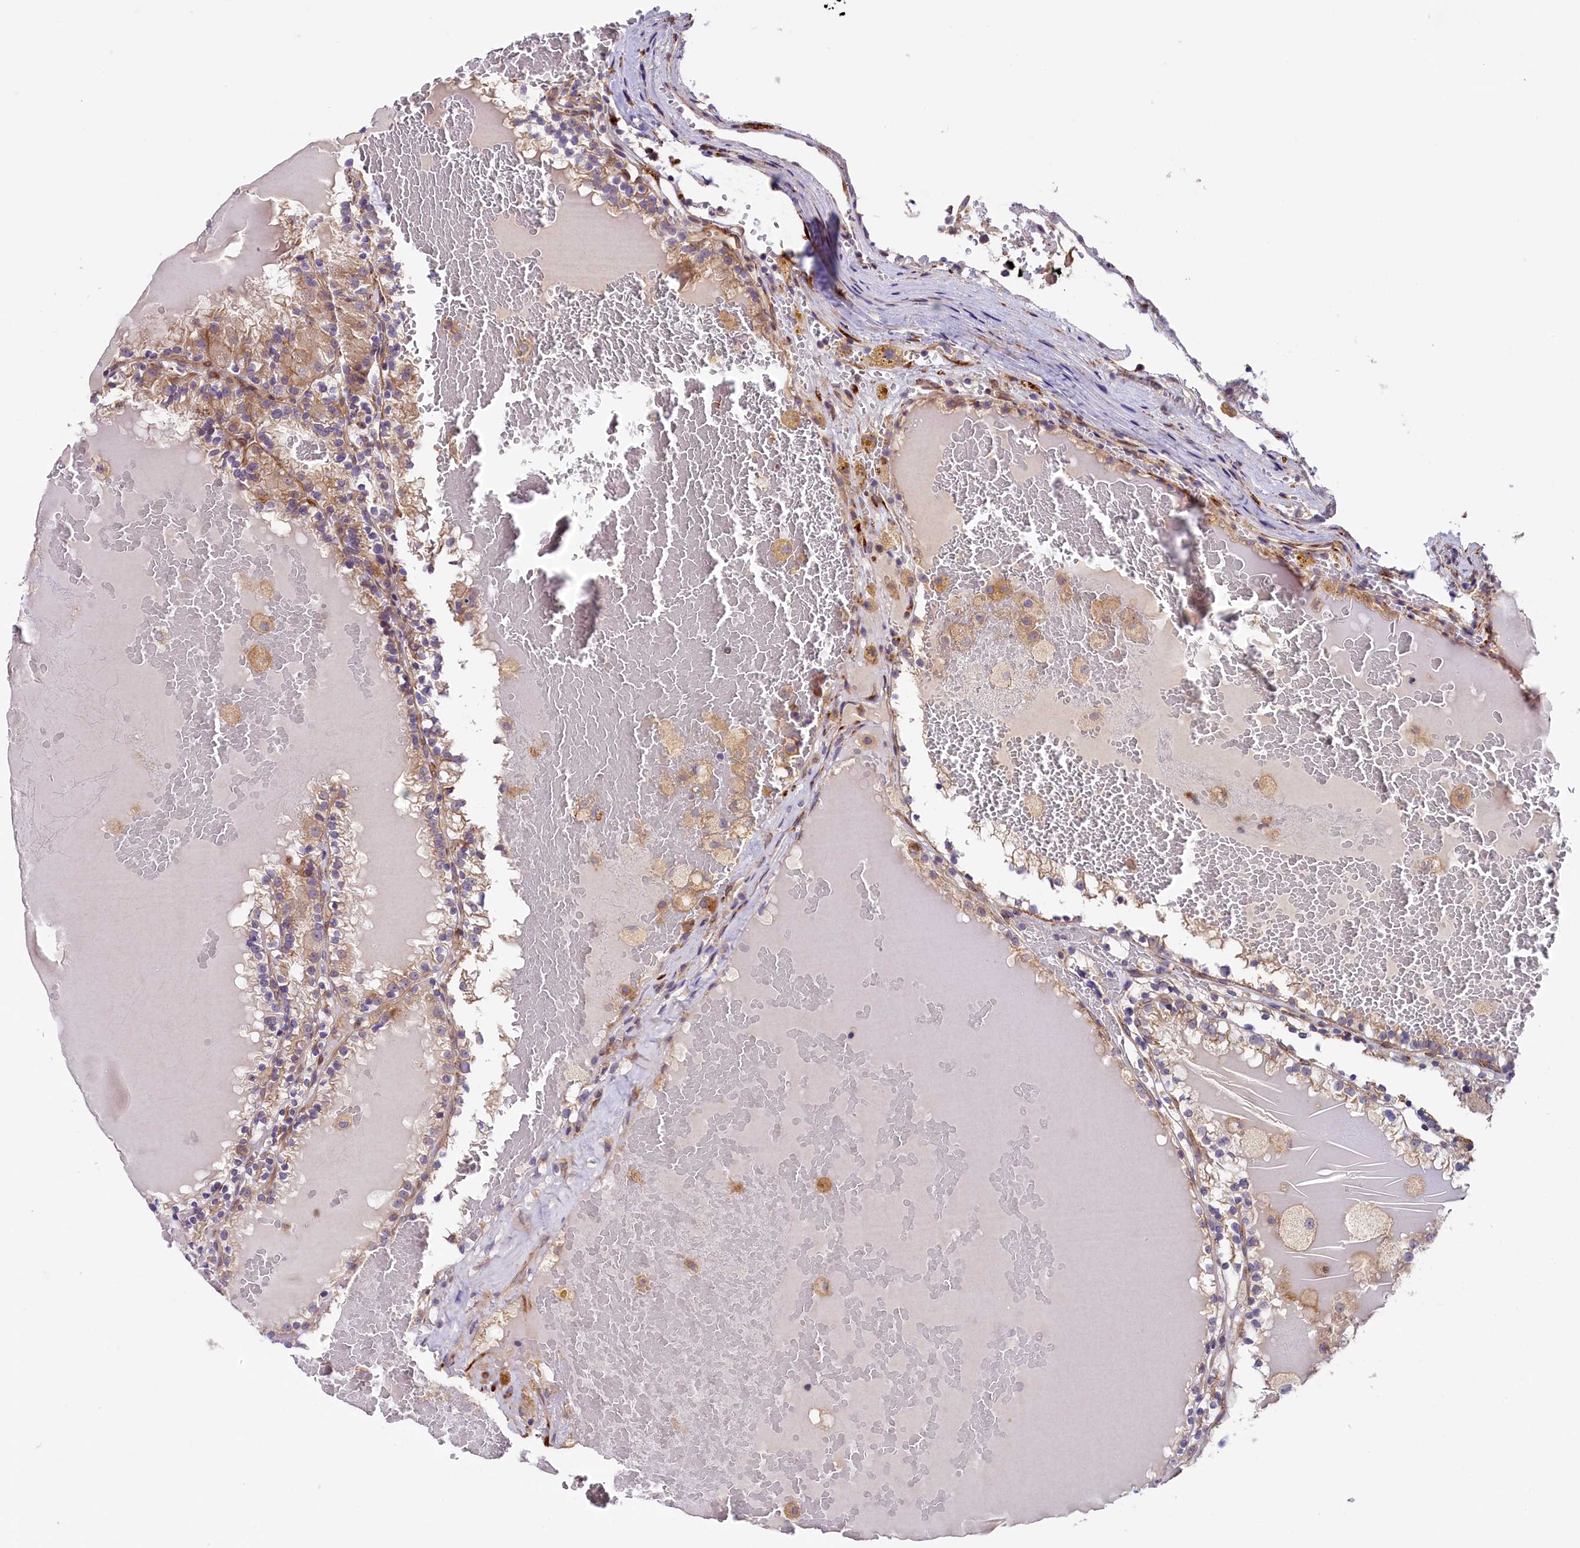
{"staining": {"intensity": "moderate", "quantity": ">75%", "location": "cytoplasmic/membranous"}, "tissue": "renal cancer", "cell_type": "Tumor cells", "image_type": "cancer", "snomed": [{"axis": "morphology", "description": "Adenocarcinoma, NOS"}, {"axis": "topography", "description": "Kidney"}], "caption": "This histopathology image reveals renal cancer stained with IHC to label a protein in brown. The cytoplasmic/membranous of tumor cells show moderate positivity for the protein. Nuclei are counter-stained blue.", "gene": "SSC5D", "patient": {"sex": "female", "age": 56}}